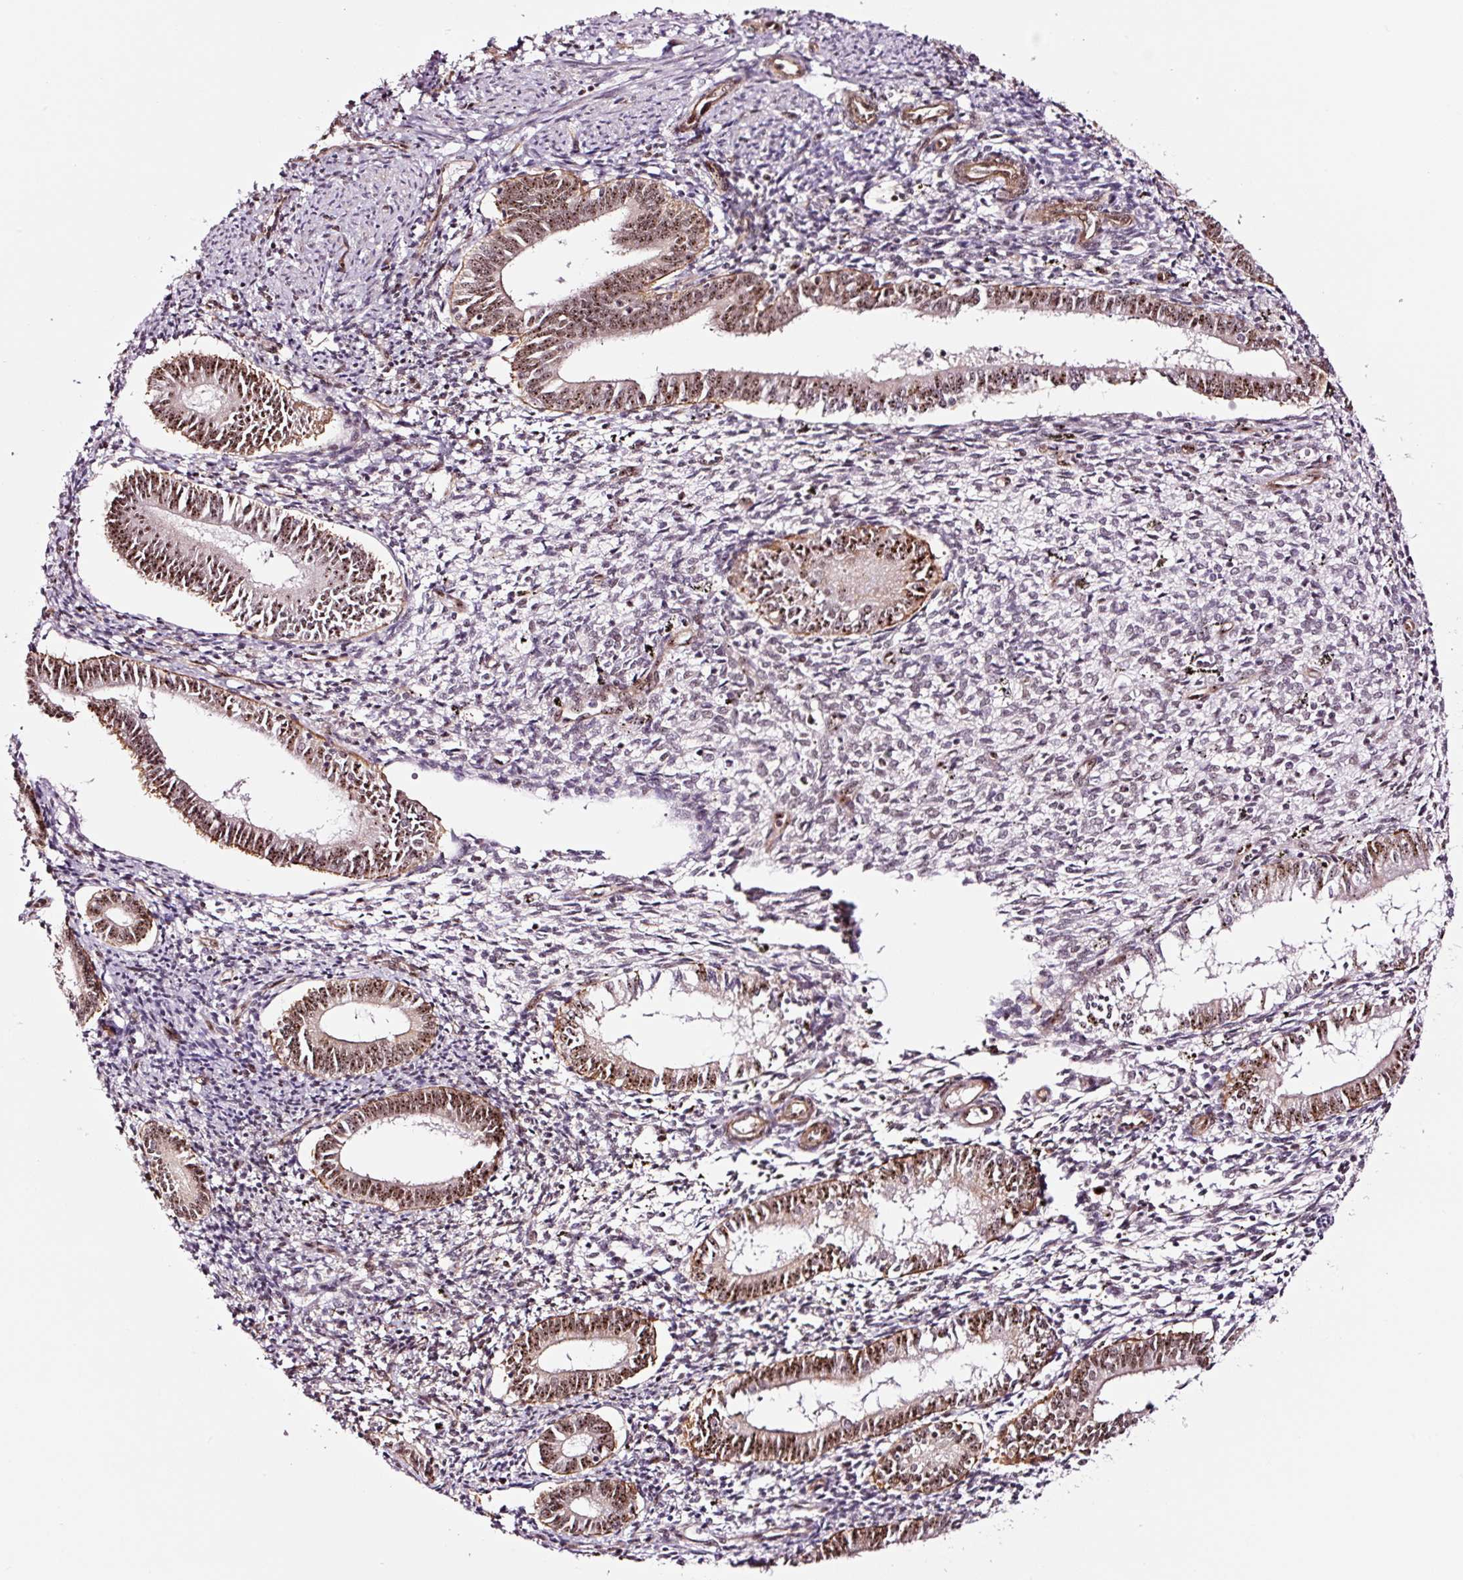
{"staining": {"intensity": "moderate", "quantity": "25%-75%", "location": "nuclear"}, "tissue": "endometrium", "cell_type": "Cells in endometrial stroma", "image_type": "normal", "snomed": [{"axis": "morphology", "description": "Normal tissue, NOS"}, {"axis": "topography", "description": "Endometrium"}], "caption": "Approximately 25%-75% of cells in endometrial stroma in benign human endometrium exhibit moderate nuclear protein expression as visualized by brown immunohistochemical staining.", "gene": "GNL3", "patient": {"sex": "female", "age": 41}}